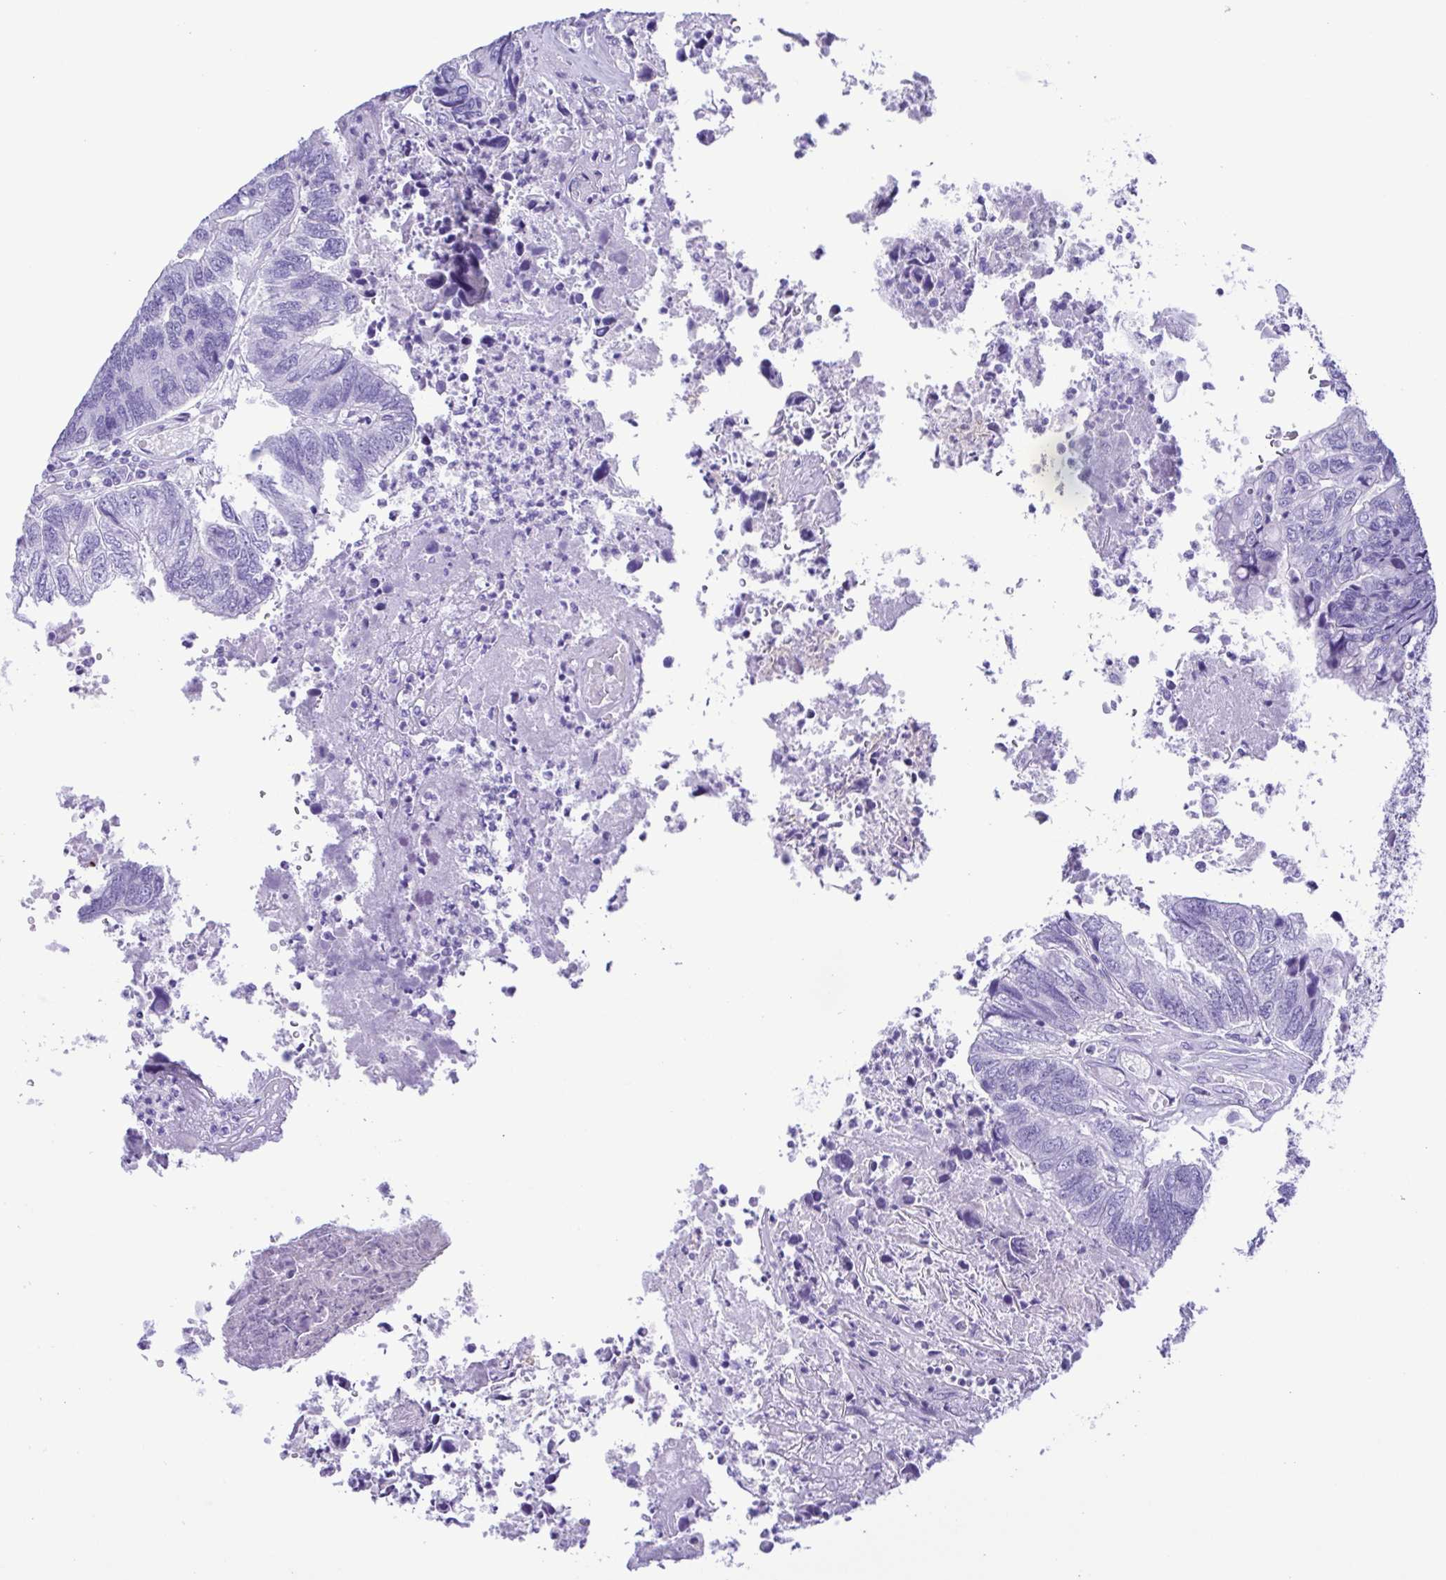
{"staining": {"intensity": "negative", "quantity": "none", "location": "none"}, "tissue": "colorectal cancer", "cell_type": "Tumor cells", "image_type": "cancer", "snomed": [{"axis": "morphology", "description": "Adenocarcinoma, NOS"}, {"axis": "topography", "description": "Colon"}], "caption": "The image displays no significant staining in tumor cells of colorectal cancer (adenocarcinoma). (DAB immunohistochemistry, high magnification).", "gene": "OVGP1", "patient": {"sex": "female", "age": 67}}